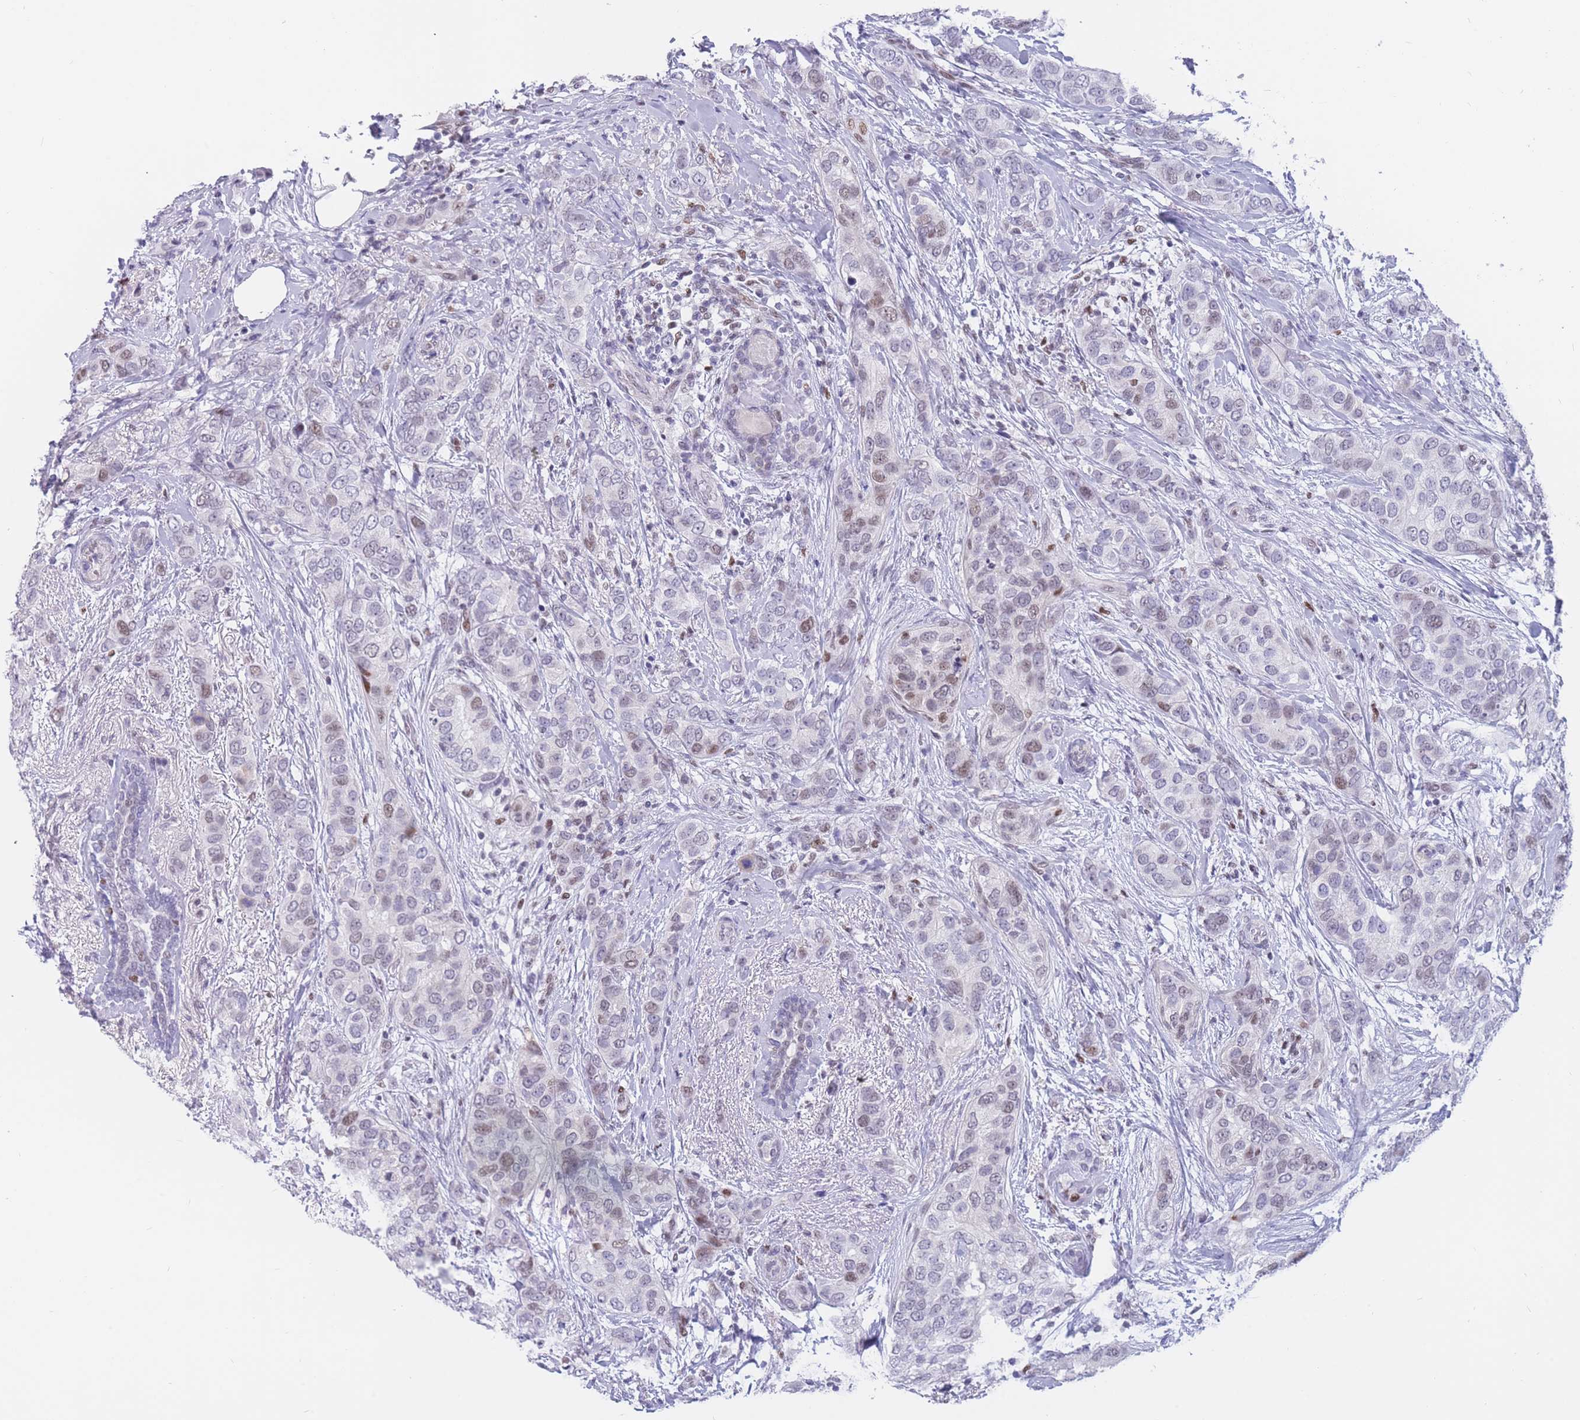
{"staining": {"intensity": "moderate", "quantity": "<25%", "location": "nuclear"}, "tissue": "breast cancer", "cell_type": "Tumor cells", "image_type": "cancer", "snomed": [{"axis": "morphology", "description": "Lobular carcinoma"}, {"axis": "topography", "description": "Breast"}], "caption": "Breast cancer (lobular carcinoma) was stained to show a protein in brown. There is low levels of moderate nuclear expression in about <25% of tumor cells.", "gene": "NASP", "patient": {"sex": "female", "age": 51}}